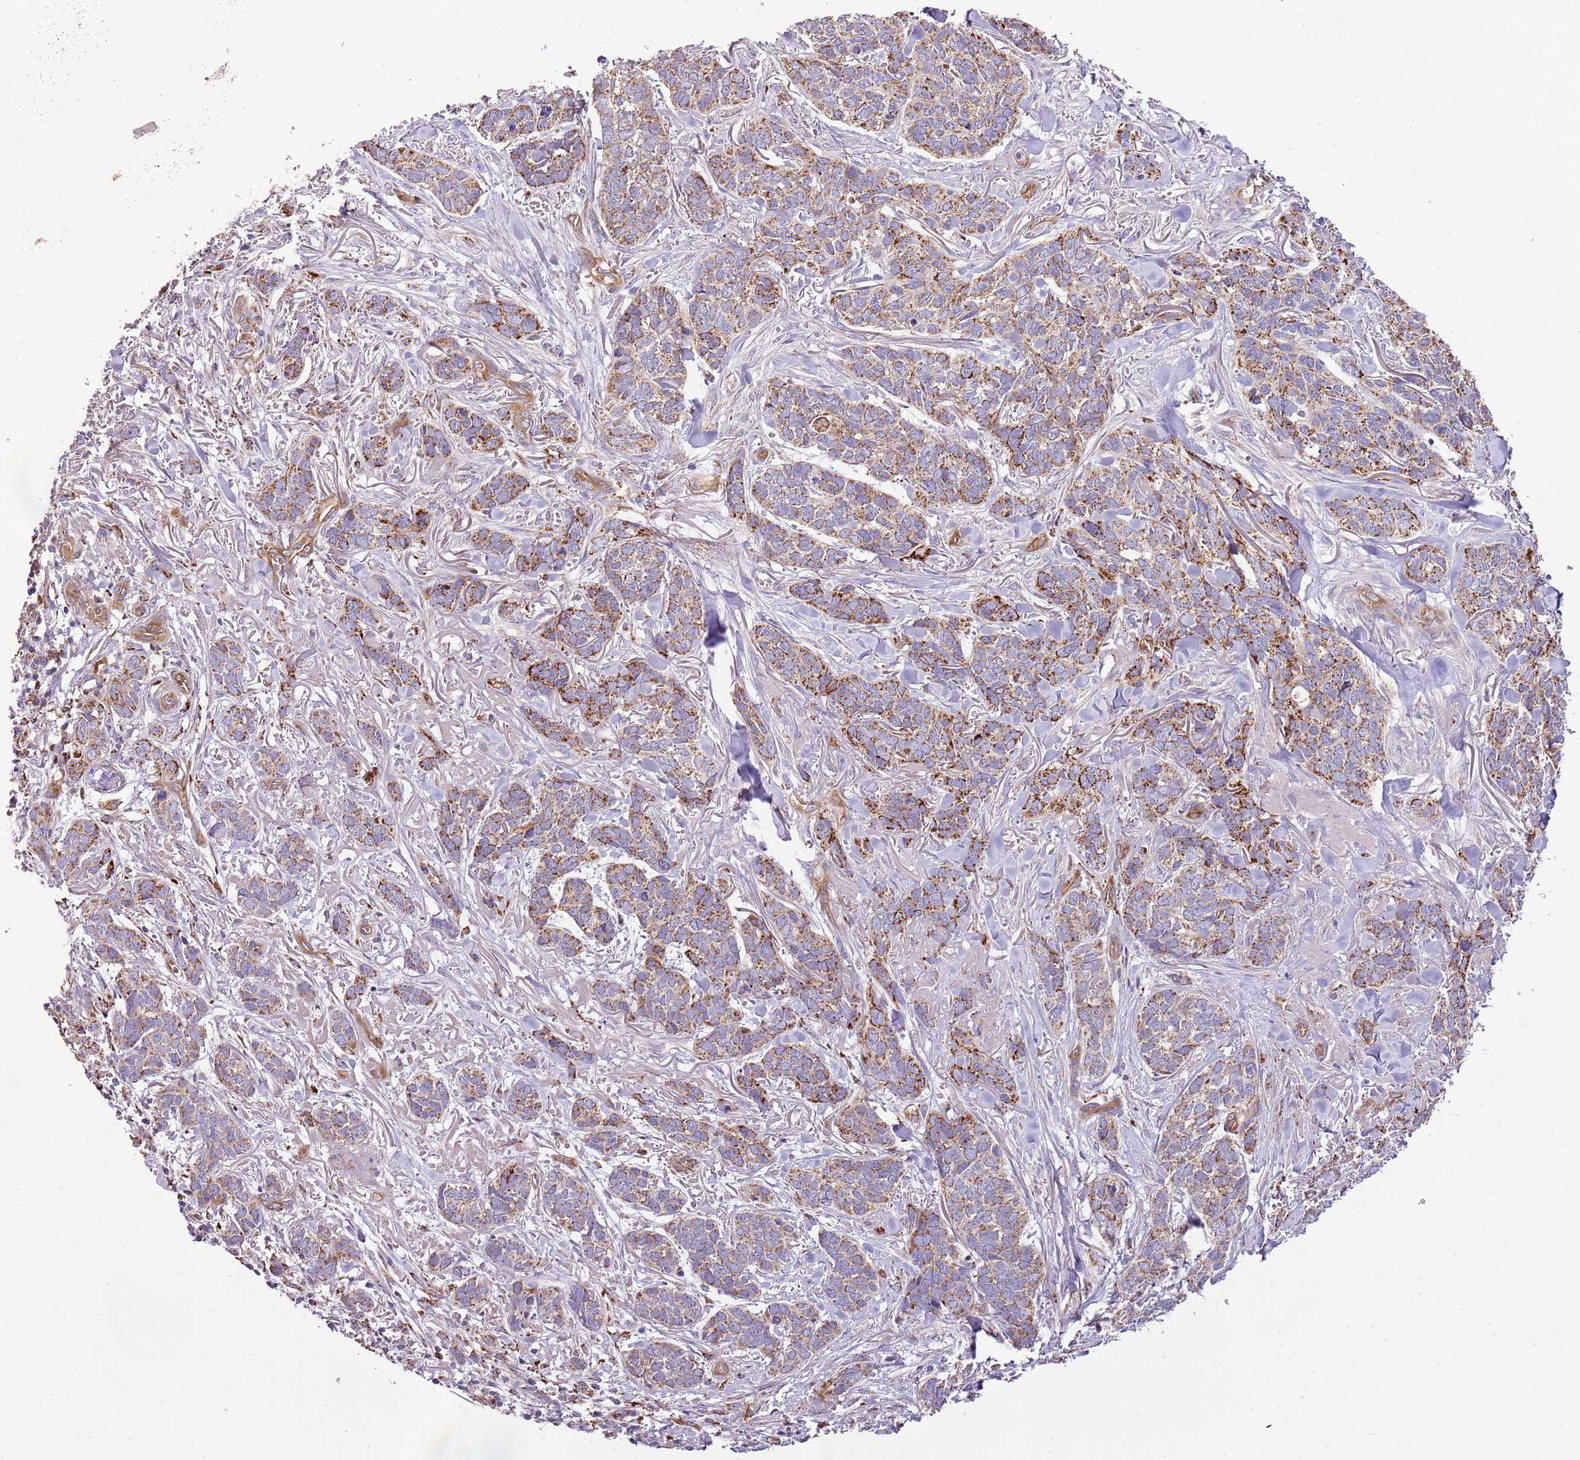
{"staining": {"intensity": "moderate", "quantity": ">75%", "location": "cytoplasmic/membranous"}, "tissue": "skin cancer", "cell_type": "Tumor cells", "image_type": "cancer", "snomed": [{"axis": "morphology", "description": "Basal cell carcinoma"}, {"axis": "topography", "description": "Skin"}], "caption": "Moderate cytoplasmic/membranous expression is appreciated in approximately >75% of tumor cells in basal cell carcinoma (skin).", "gene": "DOCK6", "patient": {"sex": "male", "age": 86}}